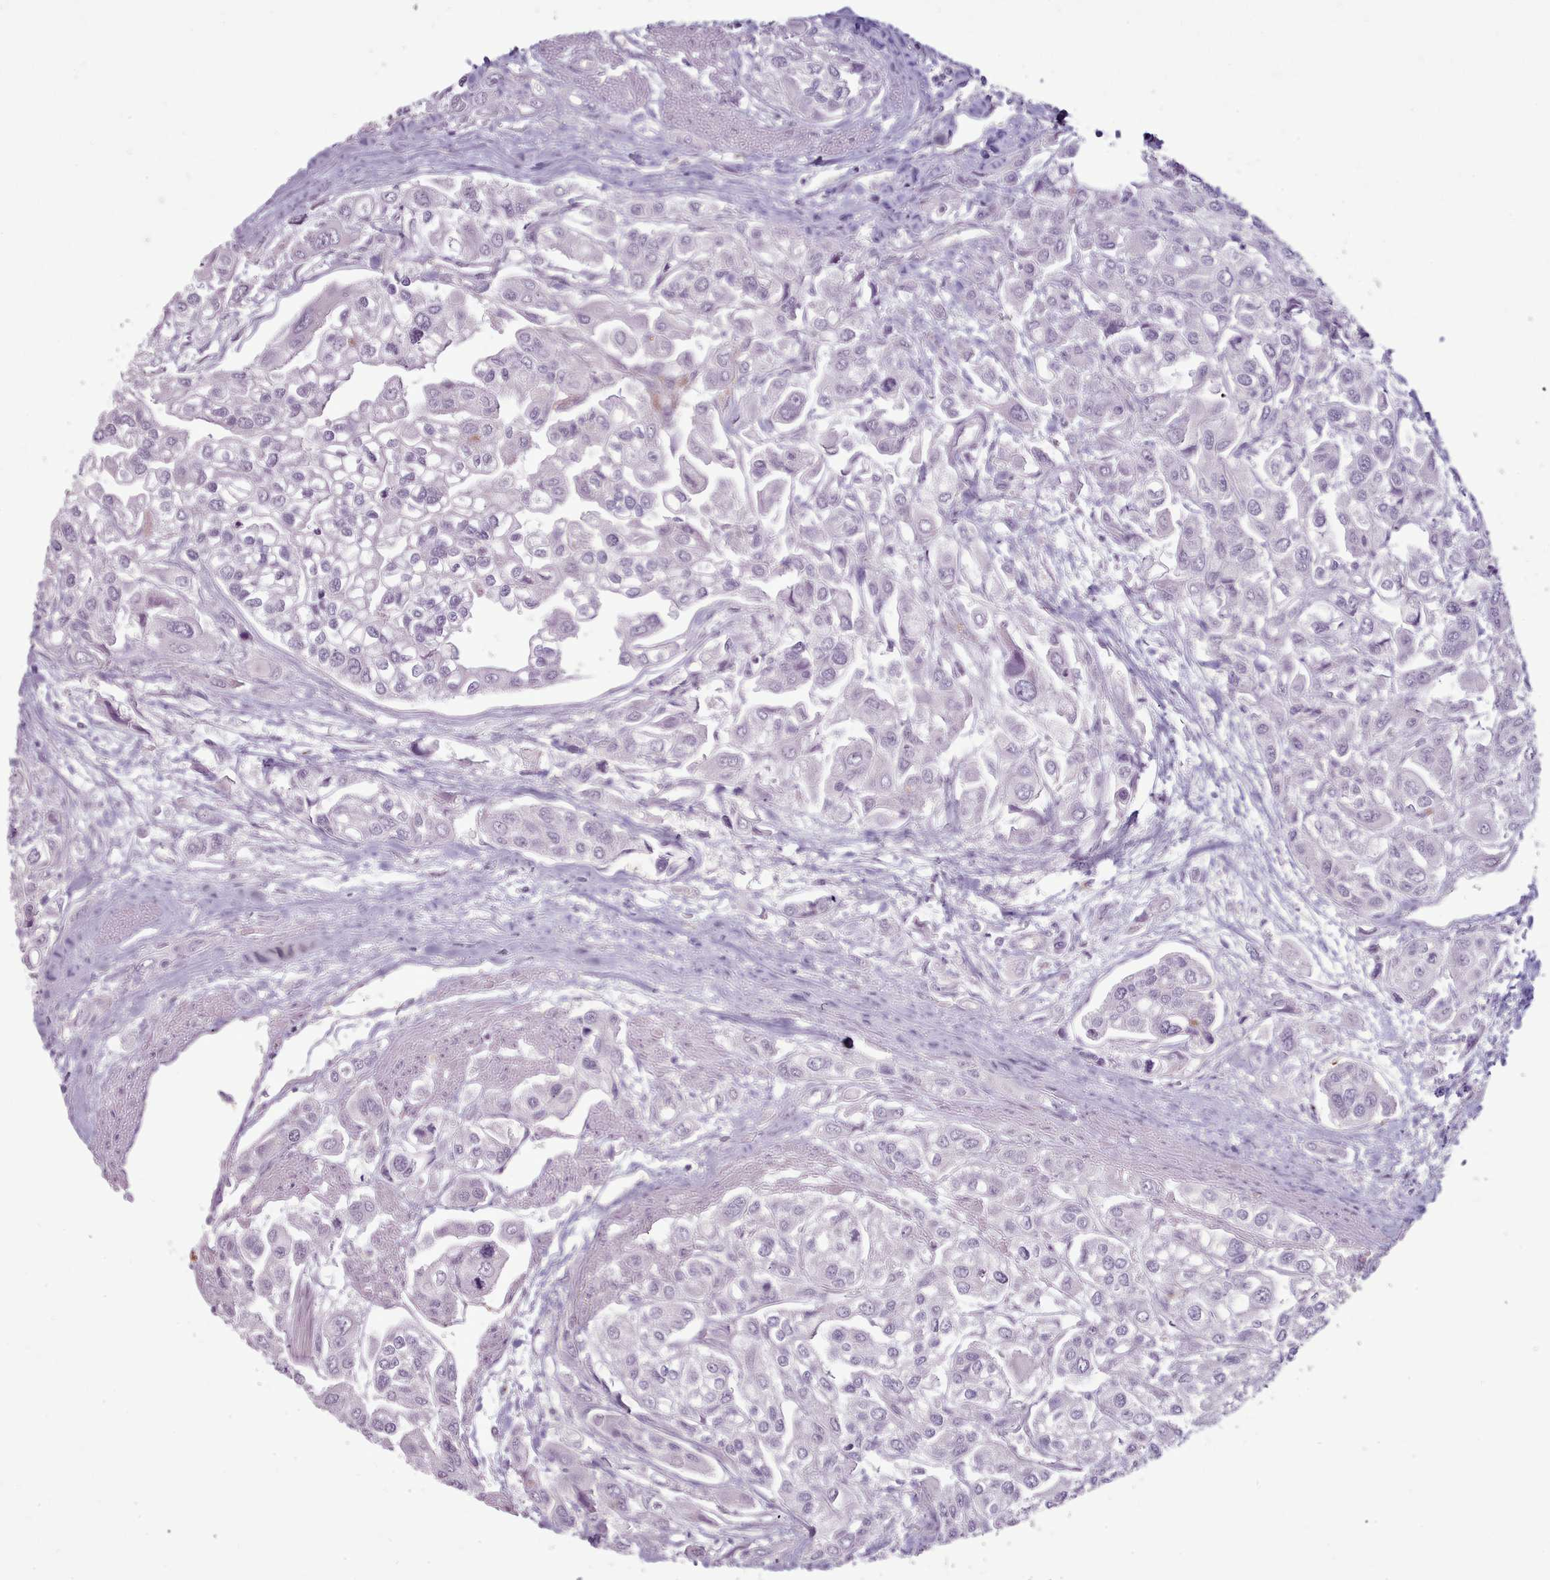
{"staining": {"intensity": "negative", "quantity": "none", "location": "none"}, "tissue": "urothelial cancer", "cell_type": "Tumor cells", "image_type": "cancer", "snomed": [{"axis": "morphology", "description": "Urothelial carcinoma, High grade"}, {"axis": "topography", "description": "Urinary bladder"}], "caption": "Immunohistochemical staining of urothelial cancer exhibits no significant staining in tumor cells. Brightfield microscopy of immunohistochemistry stained with DAB (3,3'-diaminobenzidine) (brown) and hematoxylin (blue), captured at high magnification.", "gene": "NDST2", "patient": {"sex": "male", "age": 67}}